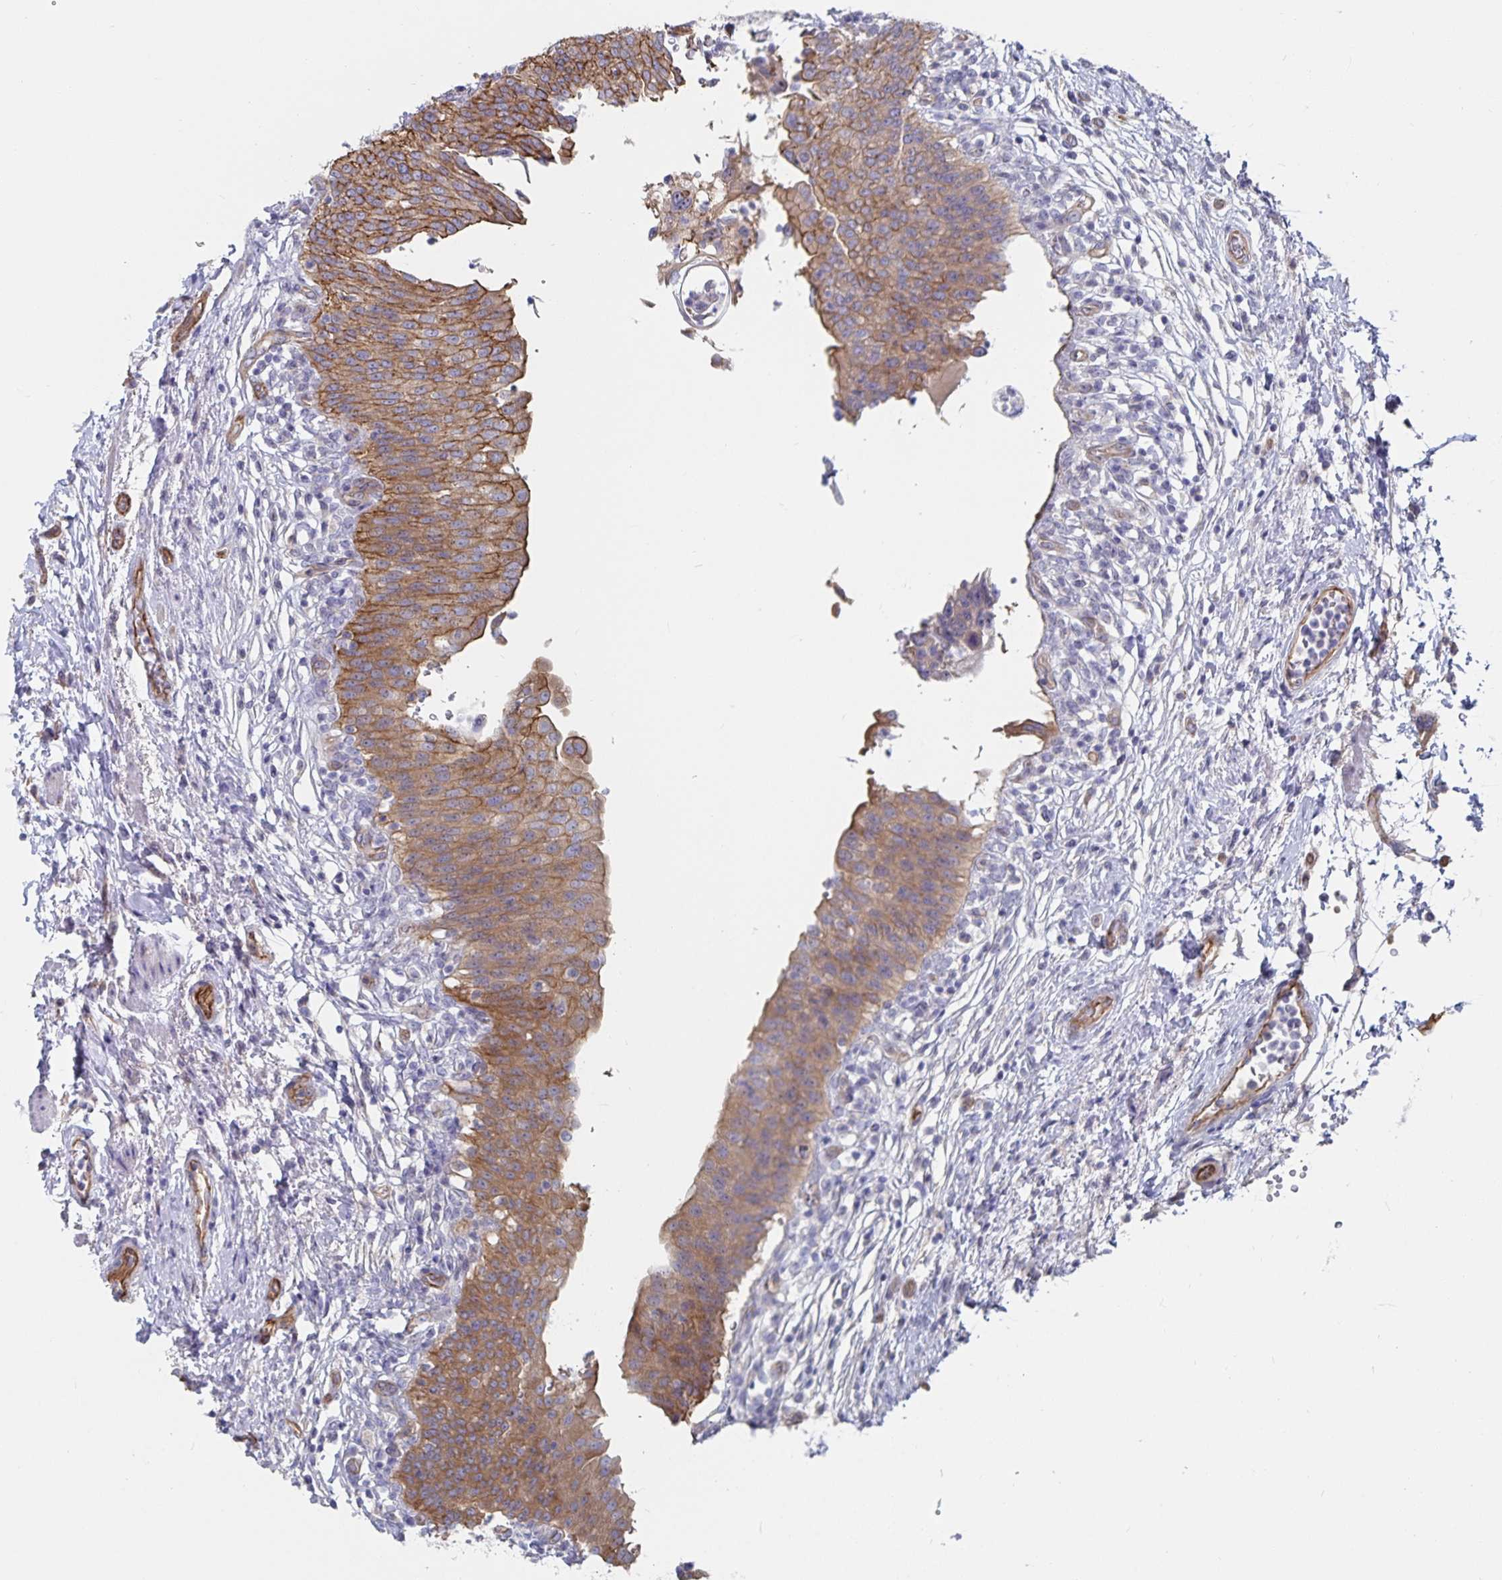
{"staining": {"intensity": "moderate", "quantity": ">75%", "location": "cytoplasmic/membranous"}, "tissue": "urinary bladder", "cell_type": "Urothelial cells", "image_type": "normal", "snomed": [{"axis": "morphology", "description": "Normal tissue, NOS"}, {"axis": "topography", "description": "Urinary bladder"}, {"axis": "topography", "description": "Peripheral nerve tissue"}], "caption": "Immunohistochemistry (IHC) image of normal urinary bladder: urinary bladder stained using IHC exhibits medium levels of moderate protein expression localized specifically in the cytoplasmic/membranous of urothelial cells, appearing as a cytoplasmic/membranous brown color.", "gene": "SSTR1", "patient": {"sex": "female", "age": 60}}